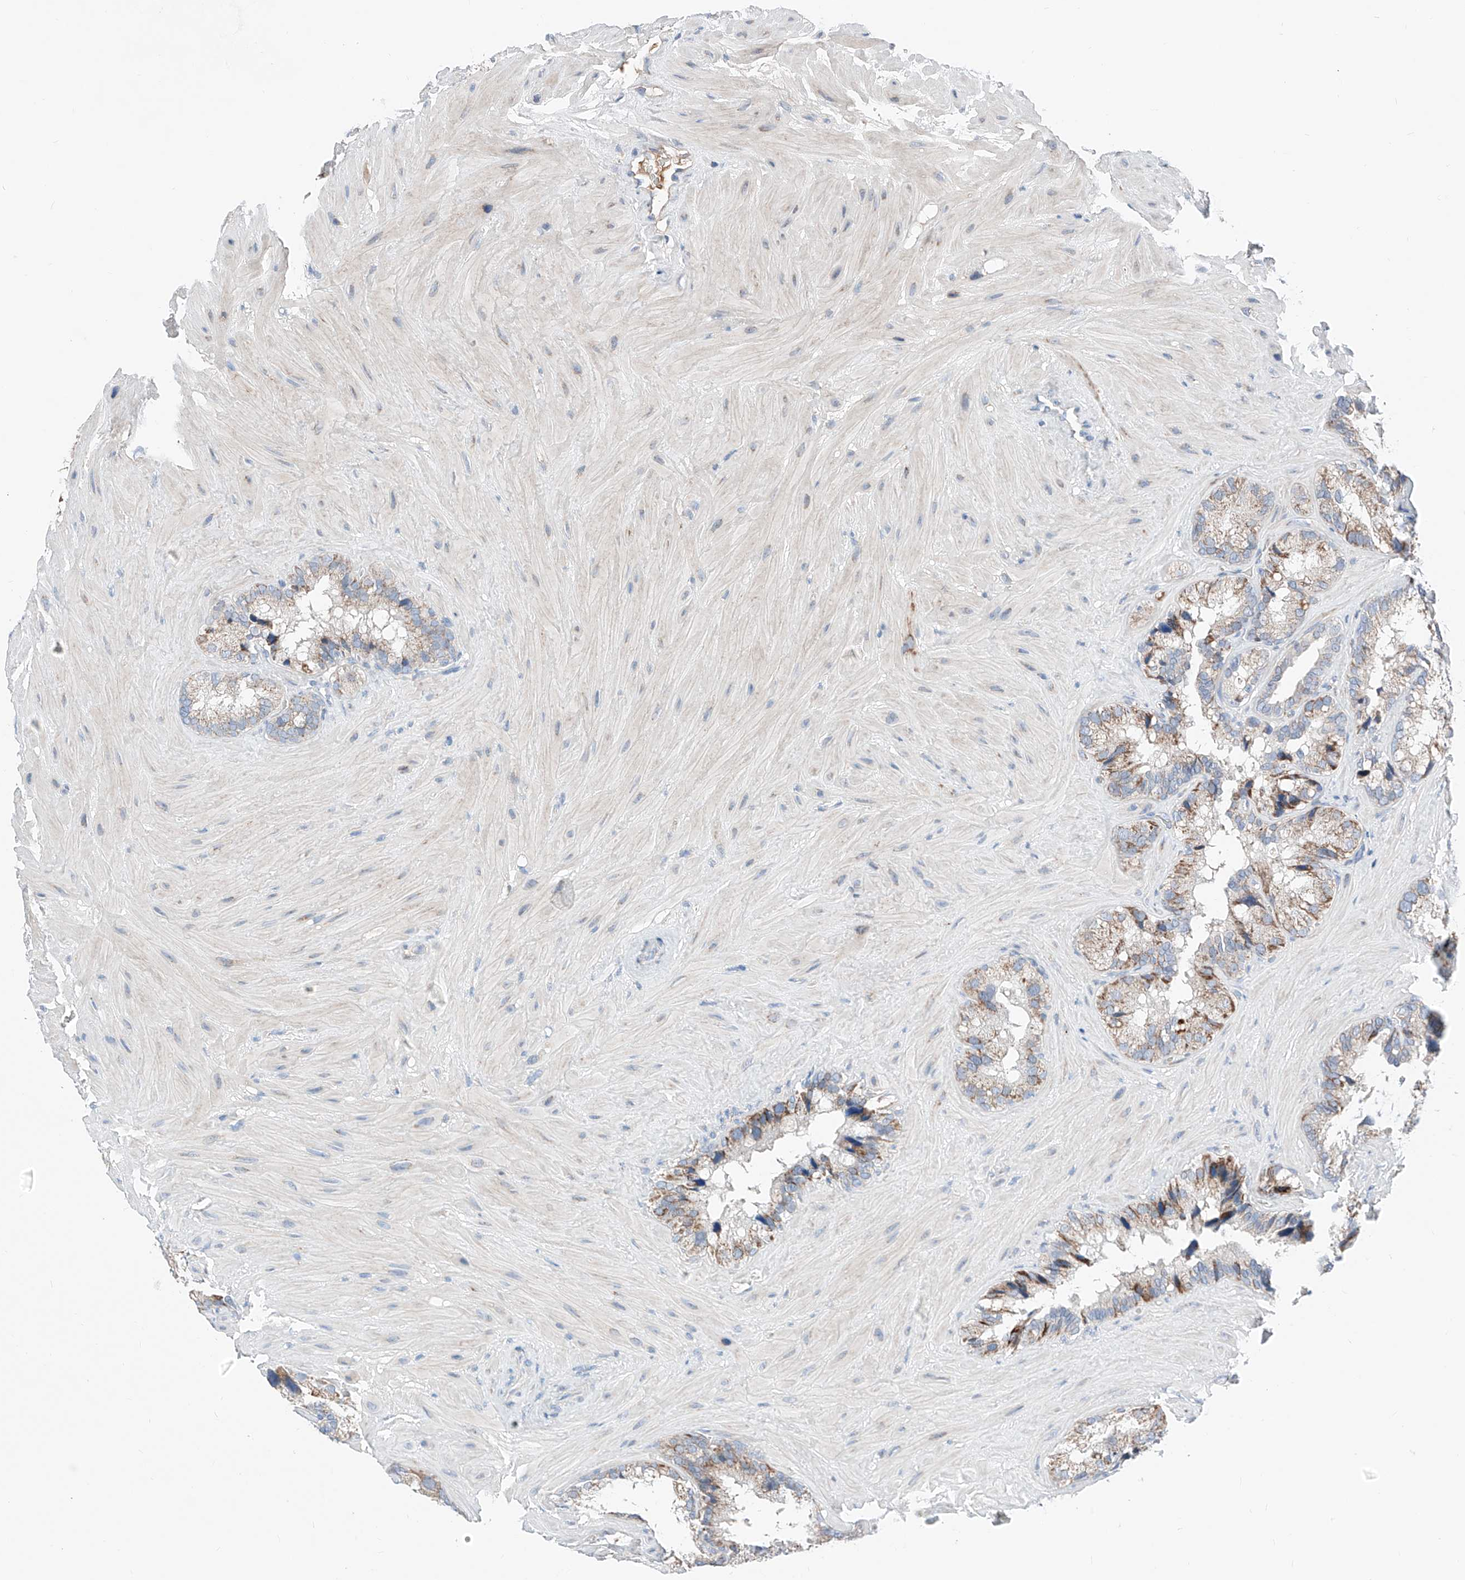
{"staining": {"intensity": "moderate", "quantity": "<25%", "location": "cytoplasmic/membranous"}, "tissue": "seminal vesicle", "cell_type": "Glandular cells", "image_type": "normal", "snomed": [{"axis": "morphology", "description": "Normal tissue, NOS"}, {"axis": "topography", "description": "Prostate"}, {"axis": "topography", "description": "Seminal veicle"}], "caption": "A brown stain shows moderate cytoplasmic/membranous staining of a protein in glandular cells of unremarkable seminal vesicle.", "gene": "MRAP", "patient": {"sex": "male", "age": 68}}